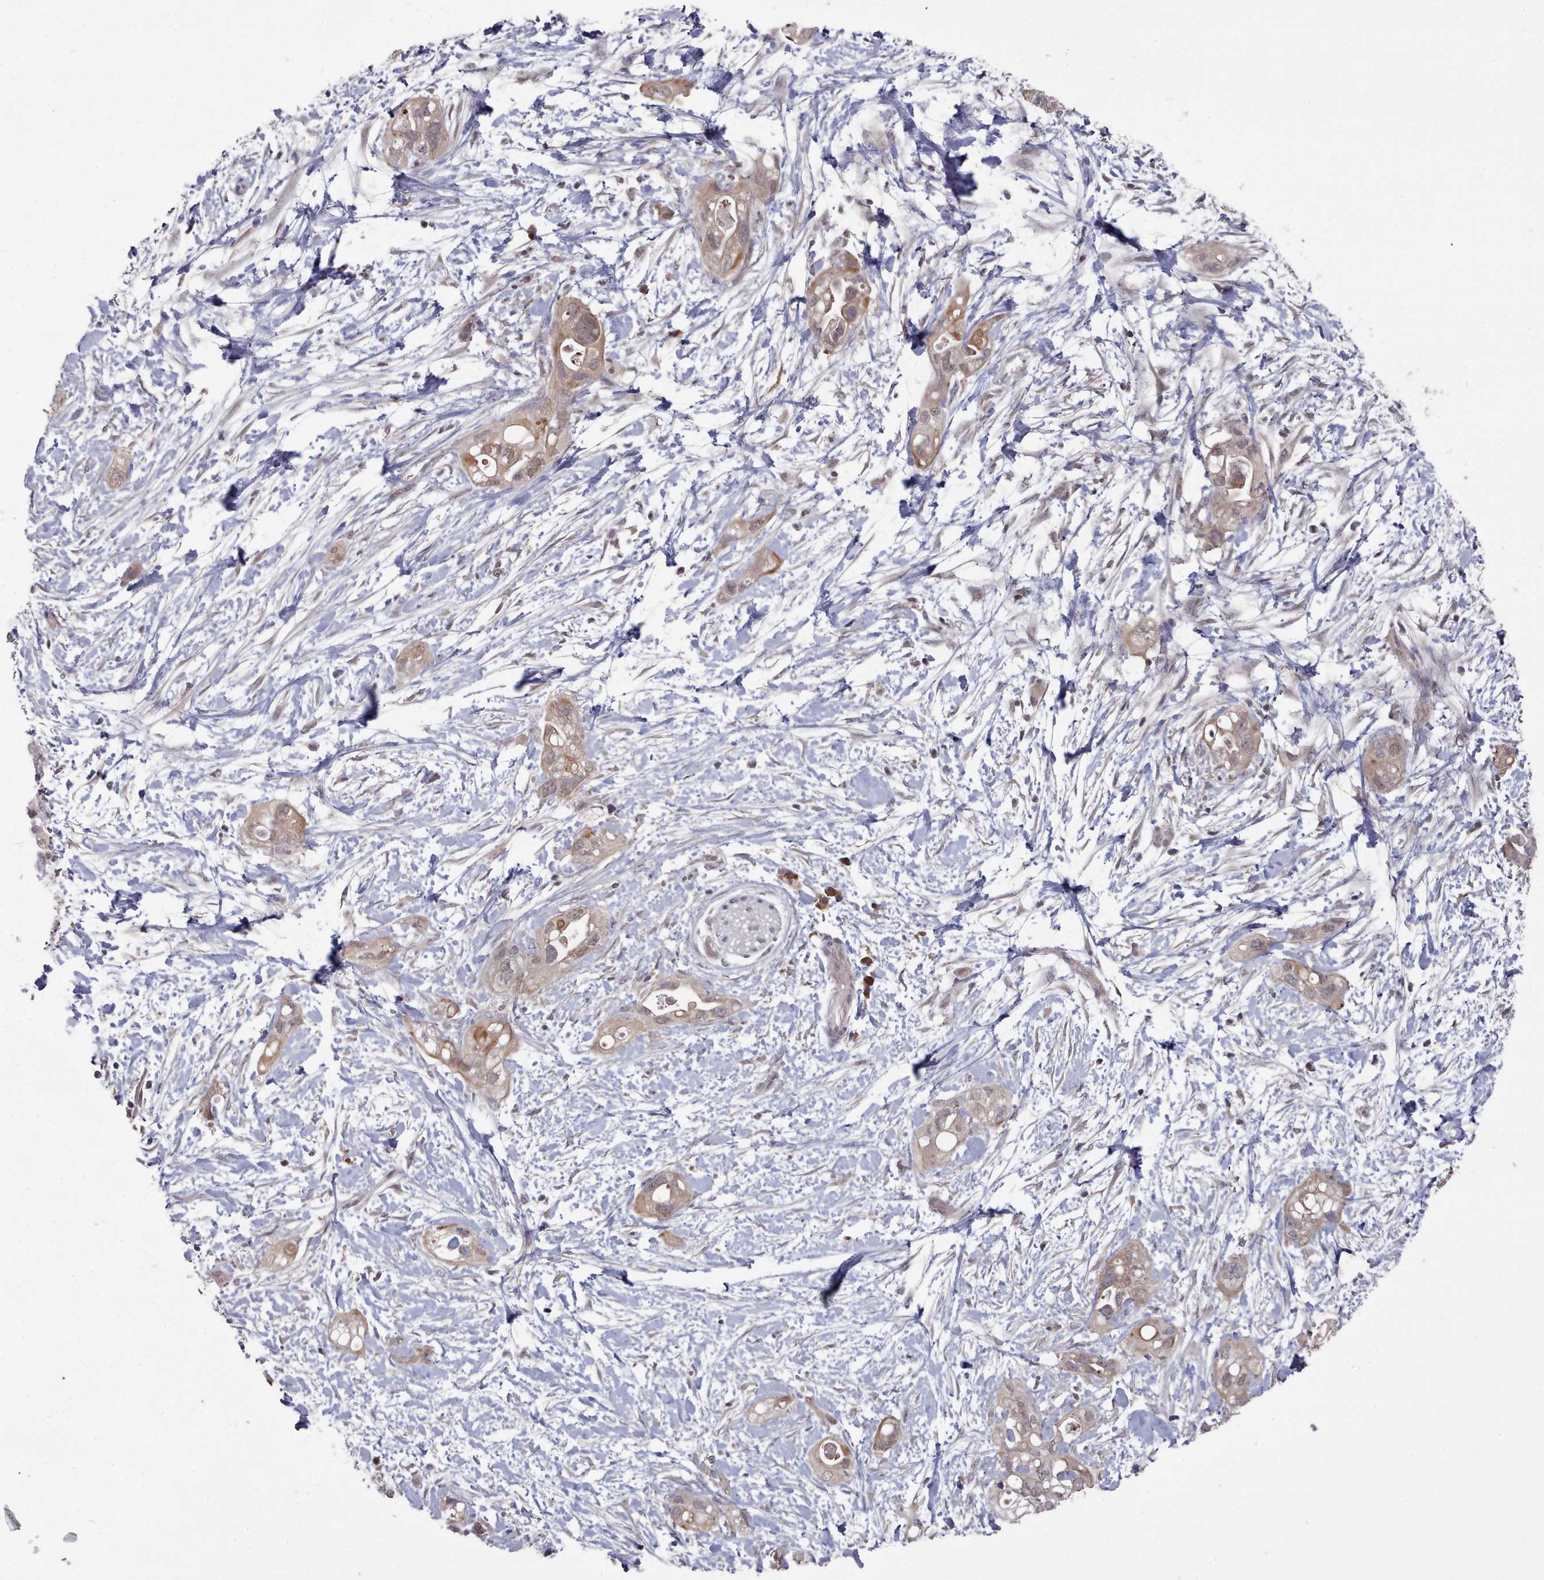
{"staining": {"intensity": "weak", "quantity": ">75%", "location": "cytoplasmic/membranous"}, "tissue": "pancreatic cancer", "cell_type": "Tumor cells", "image_type": "cancer", "snomed": [{"axis": "morphology", "description": "Adenocarcinoma, NOS"}, {"axis": "topography", "description": "Pancreas"}], "caption": "Protein expression analysis of pancreatic cancer (adenocarcinoma) reveals weak cytoplasmic/membranous positivity in approximately >75% of tumor cells. (IHC, brightfield microscopy, high magnification).", "gene": "HYAL3", "patient": {"sex": "female", "age": 72}}